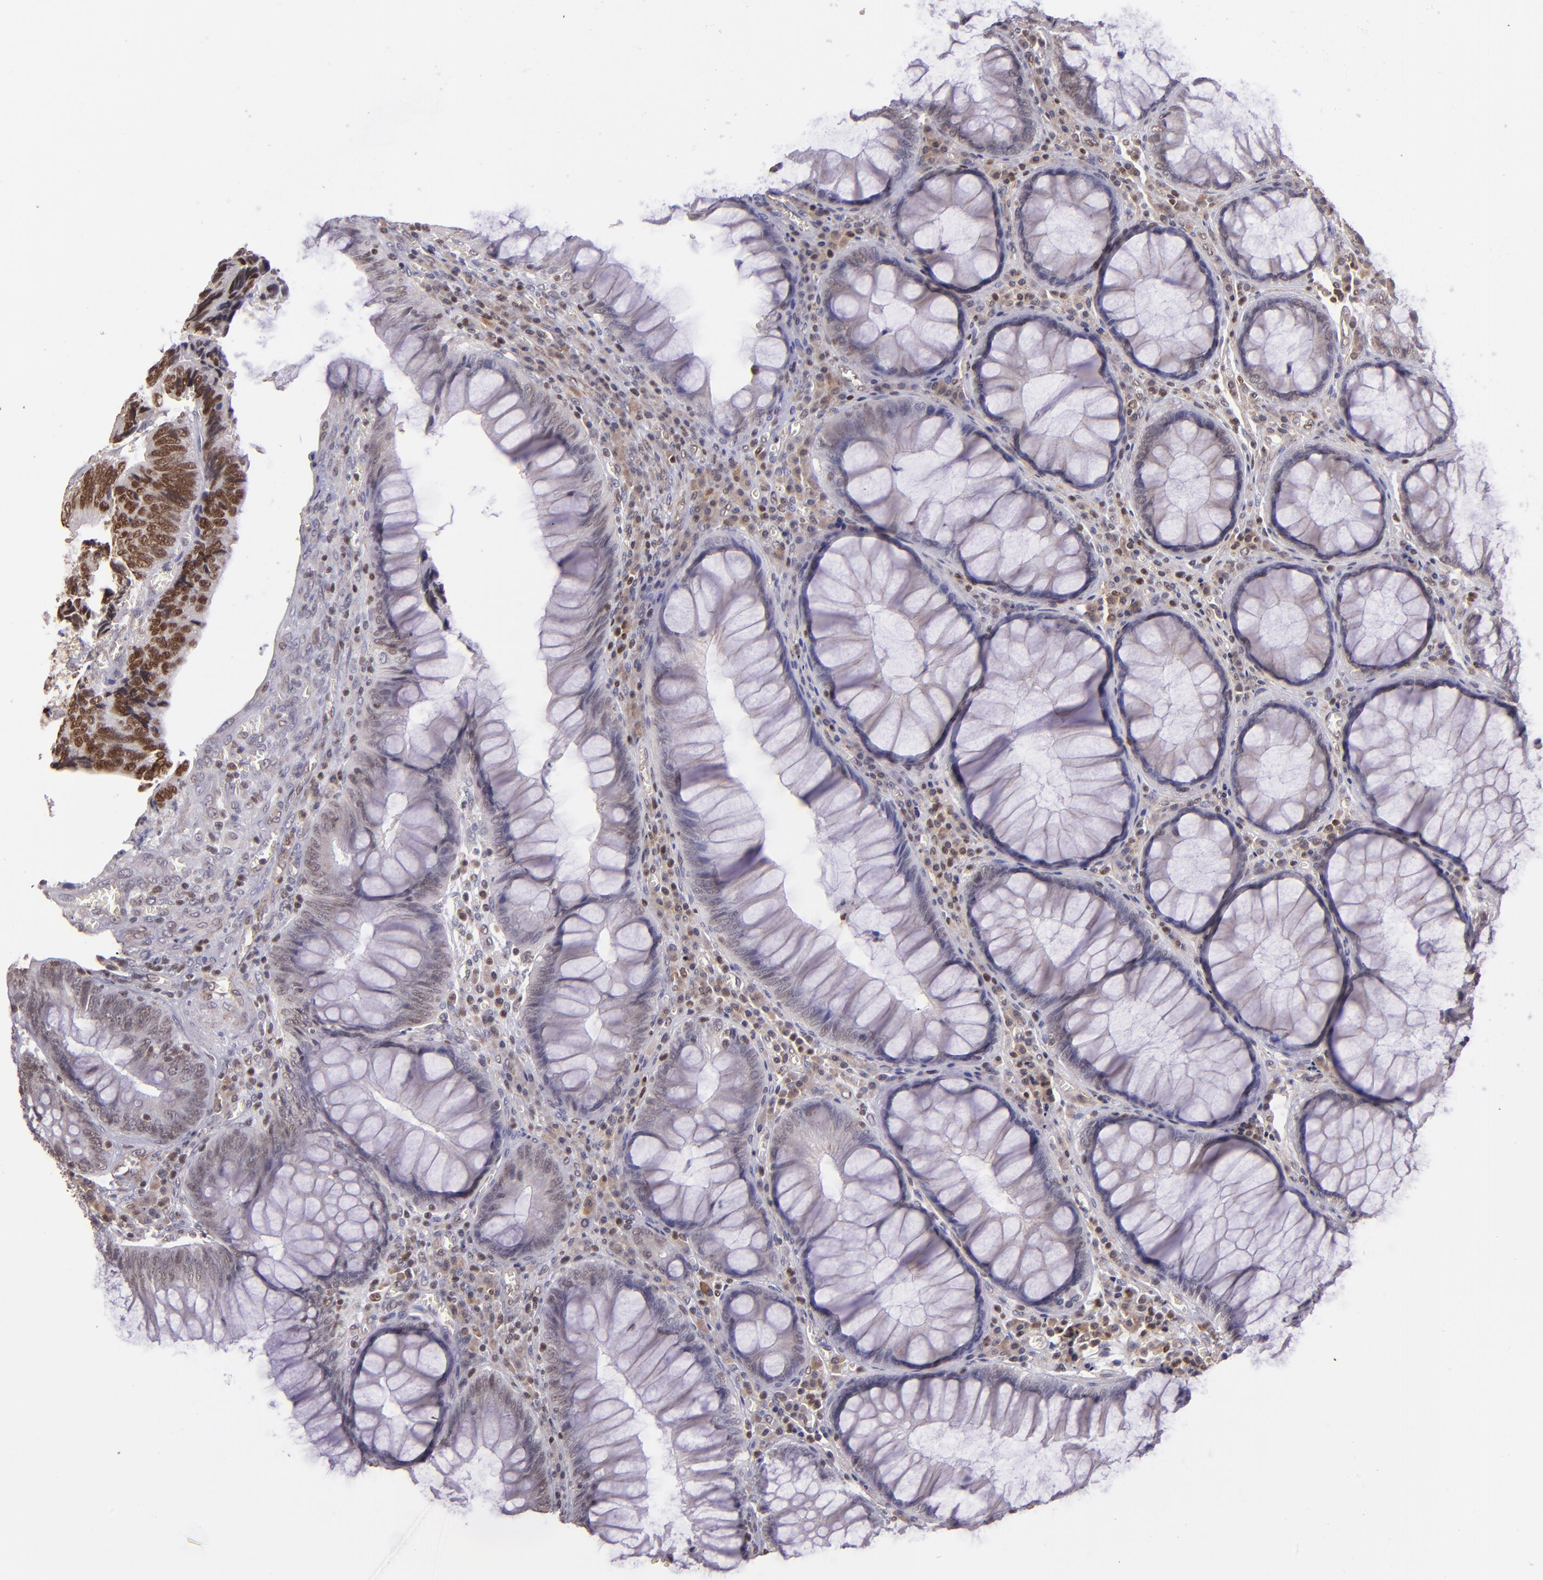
{"staining": {"intensity": "strong", "quantity": ">75%", "location": "nuclear"}, "tissue": "colorectal cancer", "cell_type": "Tumor cells", "image_type": "cancer", "snomed": [{"axis": "morphology", "description": "Adenocarcinoma, NOS"}, {"axis": "topography", "description": "Colon"}], "caption": "Protein staining of colorectal cancer (adenocarcinoma) tissue demonstrates strong nuclear expression in about >75% of tumor cells. (brown staining indicates protein expression, while blue staining denotes nuclei).", "gene": "ELF1", "patient": {"sex": "male", "age": 72}}